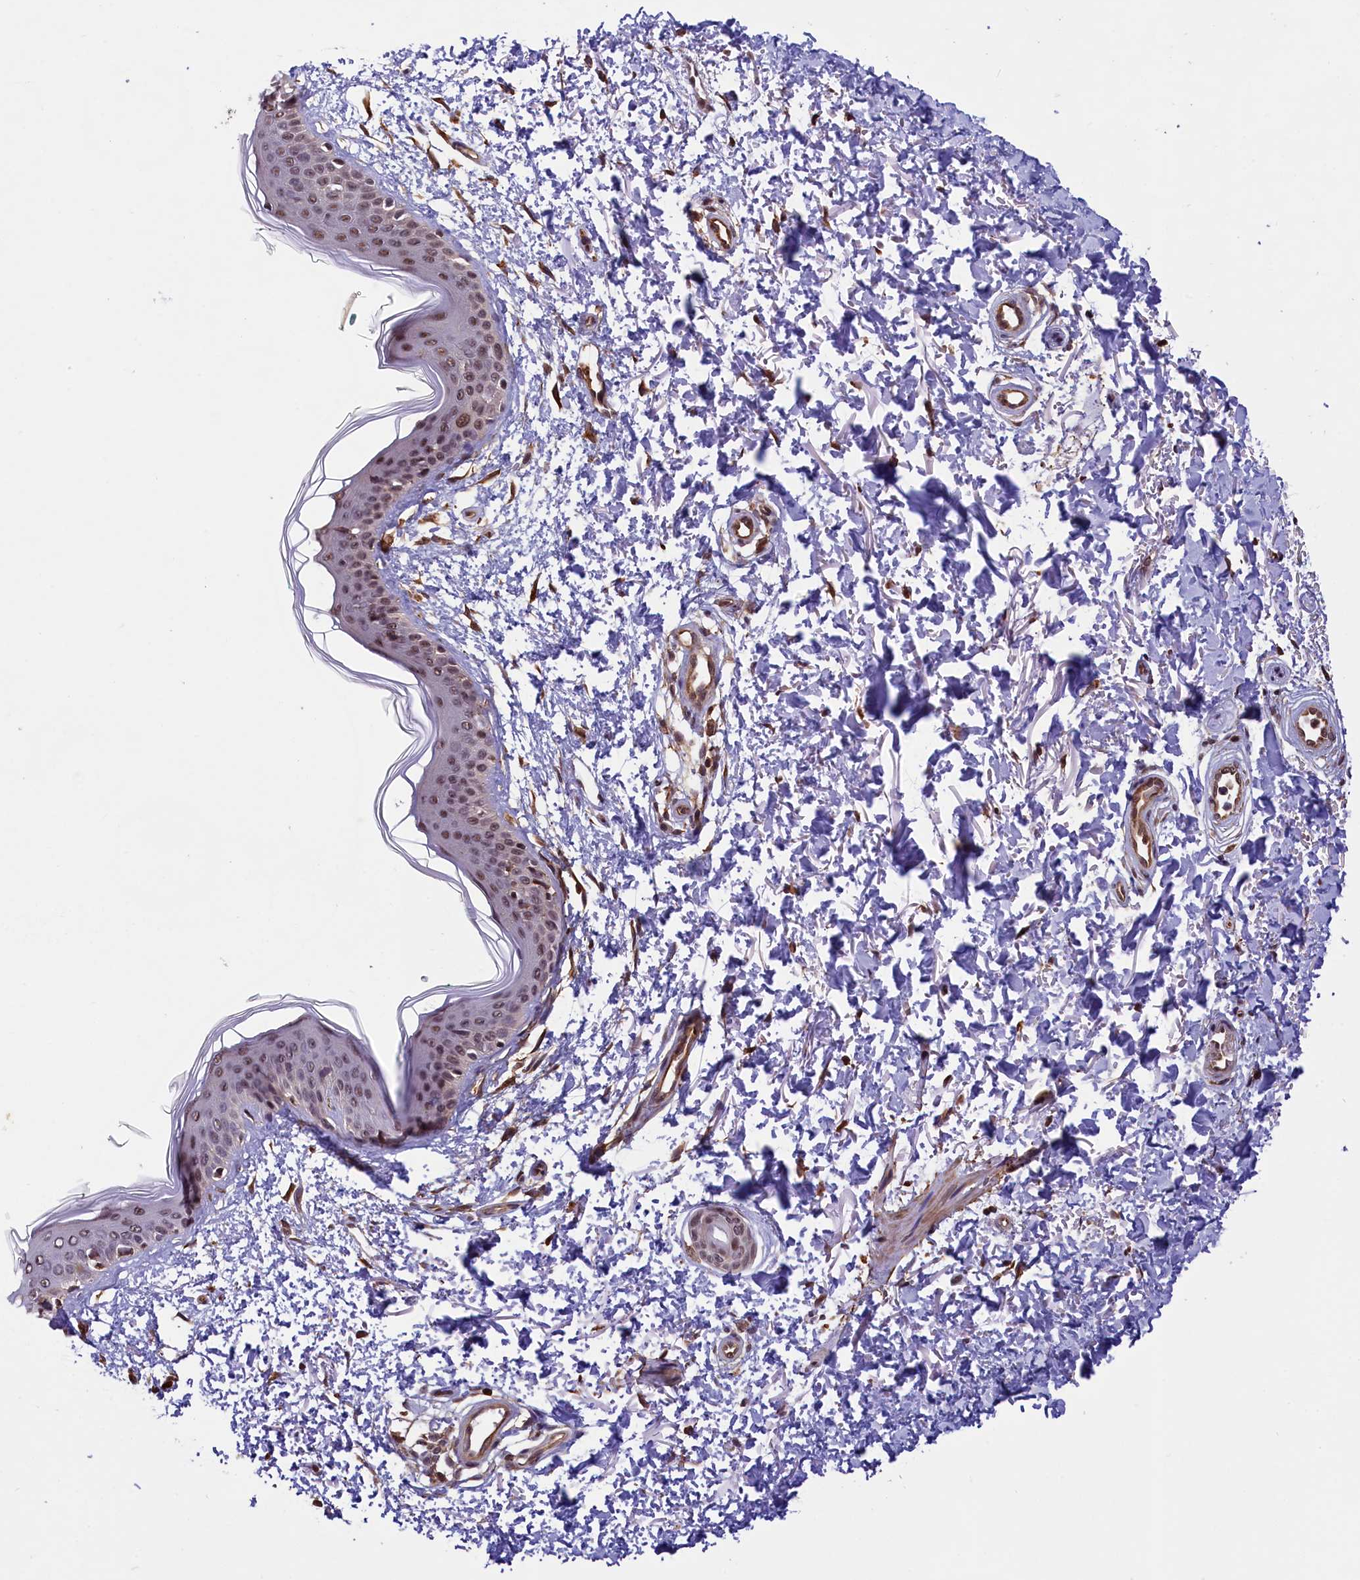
{"staining": {"intensity": "moderate", "quantity": ">75%", "location": "cytoplasmic/membranous,nuclear"}, "tissue": "skin", "cell_type": "Fibroblasts", "image_type": "normal", "snomed": [{"axis": "morphology", "description": "Normal tissue, NOS"}, {"axis": "topography", "description": "Skin"}], "caption": "Immunohistochemical staining of unremarkable human skin shows moderate cytoplasmic/membranous,nuclear protein staining in about >75% of fibroblasts.", "gene": "ZC3H4", "patient": {"sex": "male", "age": 66}}